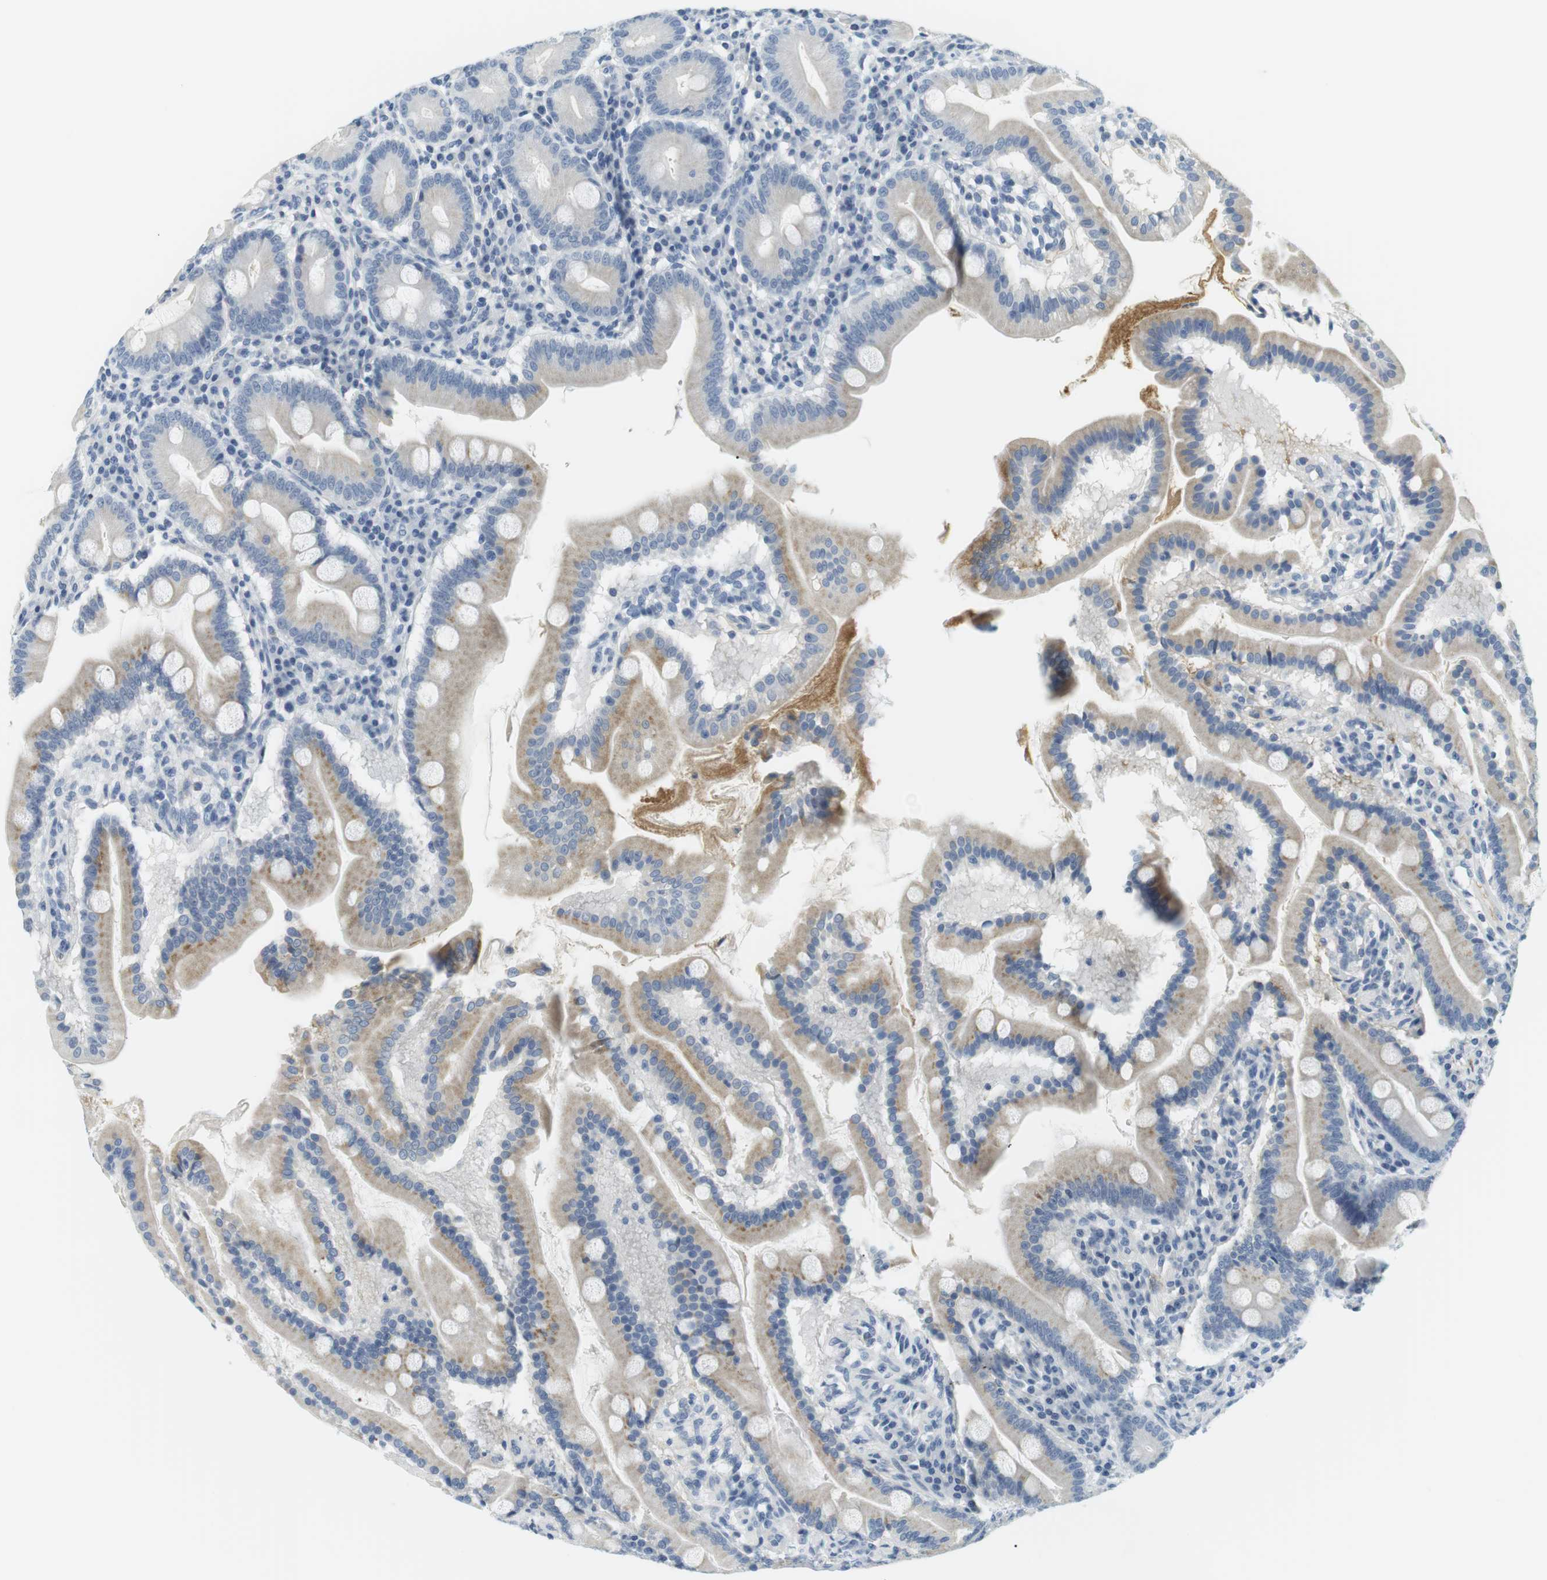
{"staining": {"intensity": "moderate", "quantity": ">75%", "location": "cytoplasmic/membranous"}, "tissue": "duodenum", "cell_type": "Glandular cells", "image_type": "normal", "snomed": [{"axis": "morphology", "description": "Normal tissue, NOS"}, {"axis": "topography", "description": "Duodenum"}], "caption": "Approximately >75% of glandular cells in benign human duodenum exhibit moderate cytoplasmic/membranous protein positivity as visualized by brown immunohistochemical staining.", "gene": "APOB", "patient": {"sex": "male", "age": 50}}